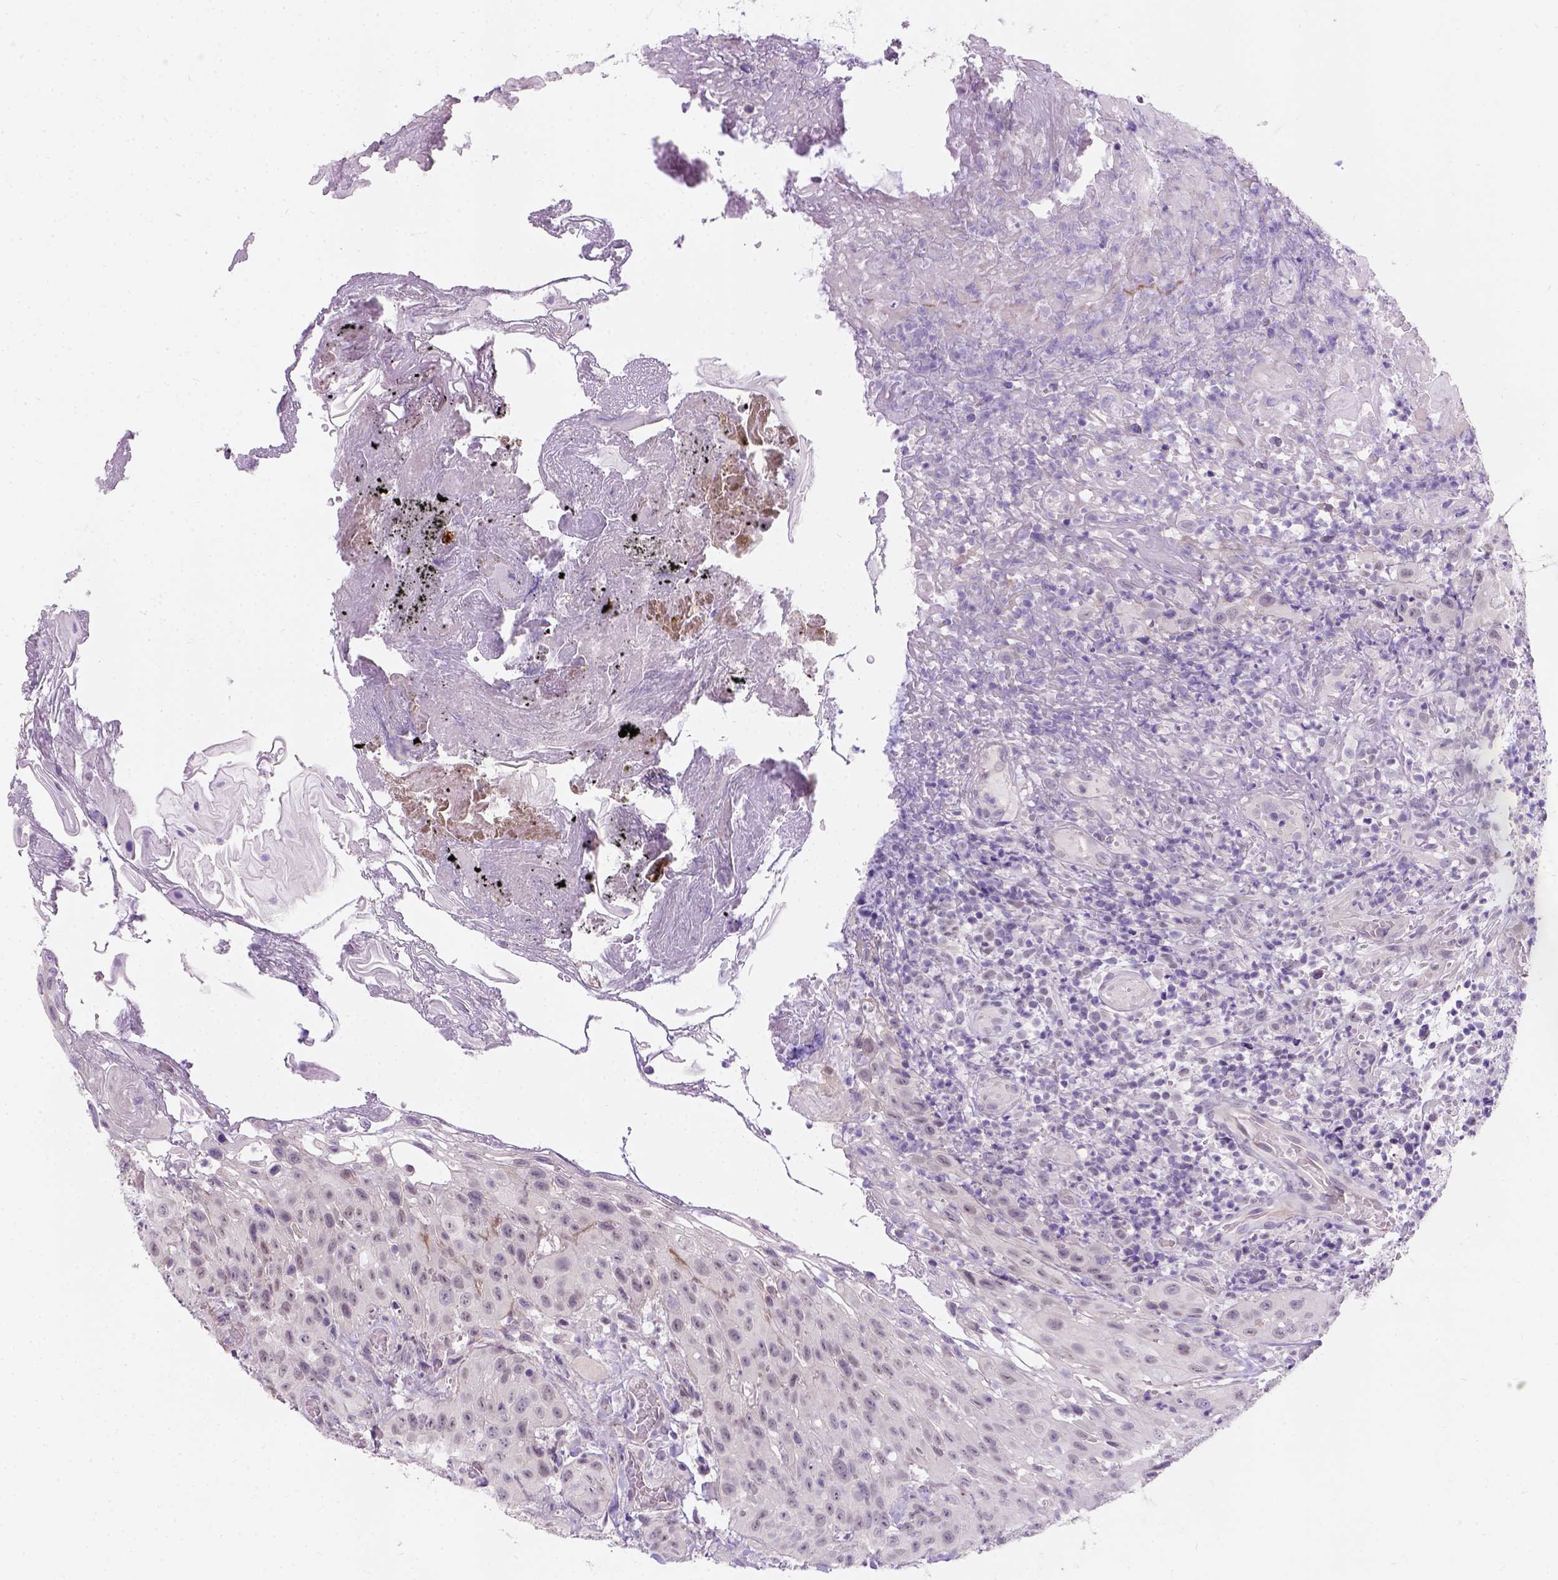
{"staining": {"intensity": "negative", "quantity": "none", "location": "none"}, "tissue": "head and neck cancer", "cell_type": "Tumor cells", "image_type": "cancer", "snomed": [{"axis": "morphology", "description": "Normal tissue, NOS"}, {"axis": "morphology", "description": "Squamous cell carcinoma, NOS"}, {"axis": "topography", "description": "Oral tissue"}, {"axis": "topography", "description": "Tounge, NOS"}, {"axis": "topography", "description": "Head-Neck"}], "caption": "This is an immunohistochemistry micrograph of head and neck cancer. There is no staining in tumor cells.", "gene": "C20orf144", "patient": {"sex": "male", "age": 62}}